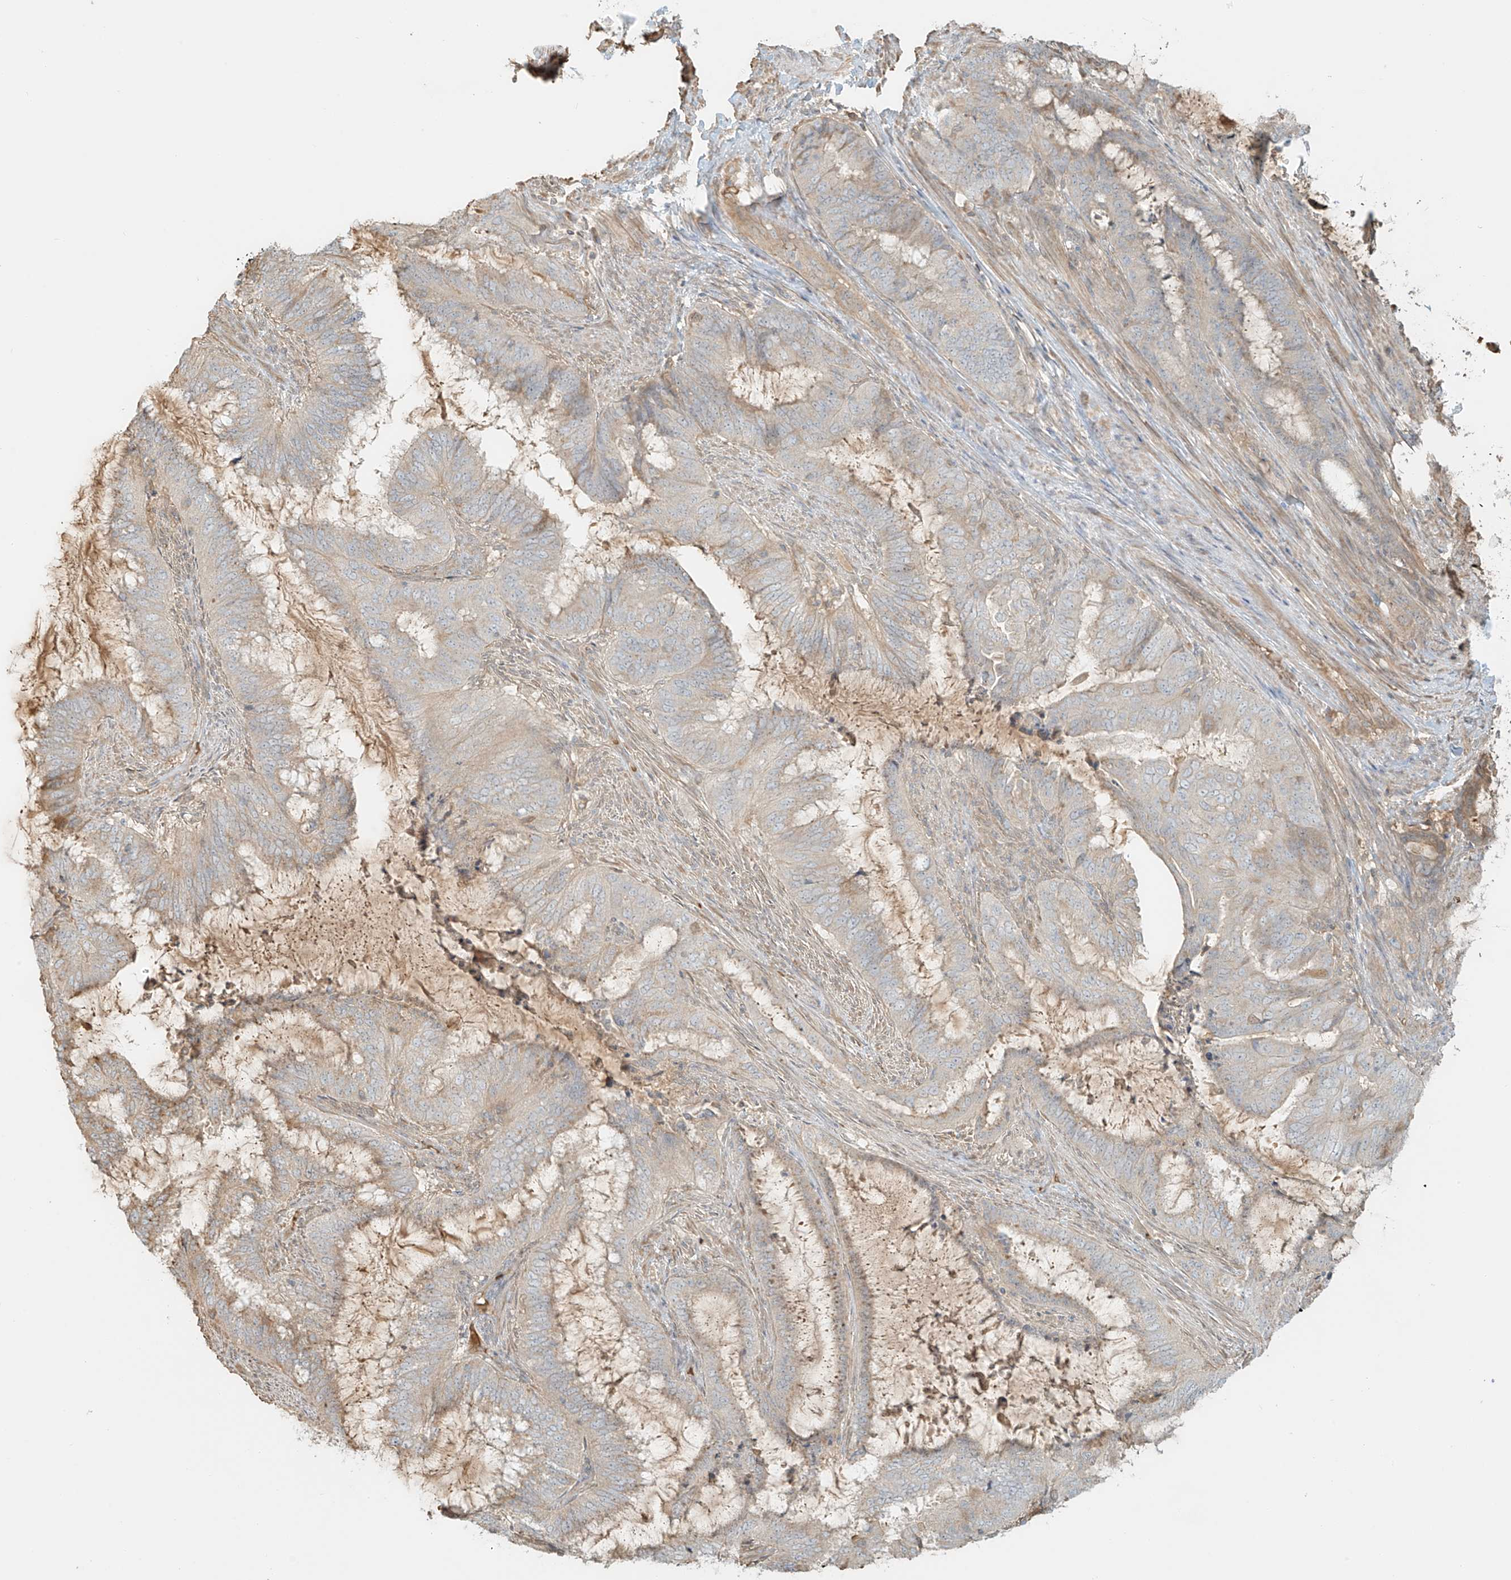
{"staining": {"intensity": "weak", "quantity": "25%-75%", "location": "cytoplasmic/membranous"}, "tissue": "endometrial cancer", "cell_type": "Tumor cells", "image_type": "cancer", "snomed": [{"axis": "morphology", "description": "Adenocarcinoma, NOS"}, {"axis": "topography", "description": "Endometrium"}], "caption": "The photomicrograph displays staining of adenocarcinoma (endometrial), revealing weak cytoplasmic/membranous protein staining (brown color) within tumor cells. (Stains: DAB (3,3'-diaminobenzidine) in brown, nuclei in blue, Microscopy: brightfield microscopy at high magnification).", "gene": "UPK1B", "patient": {"sex": "female", "age": 51}}